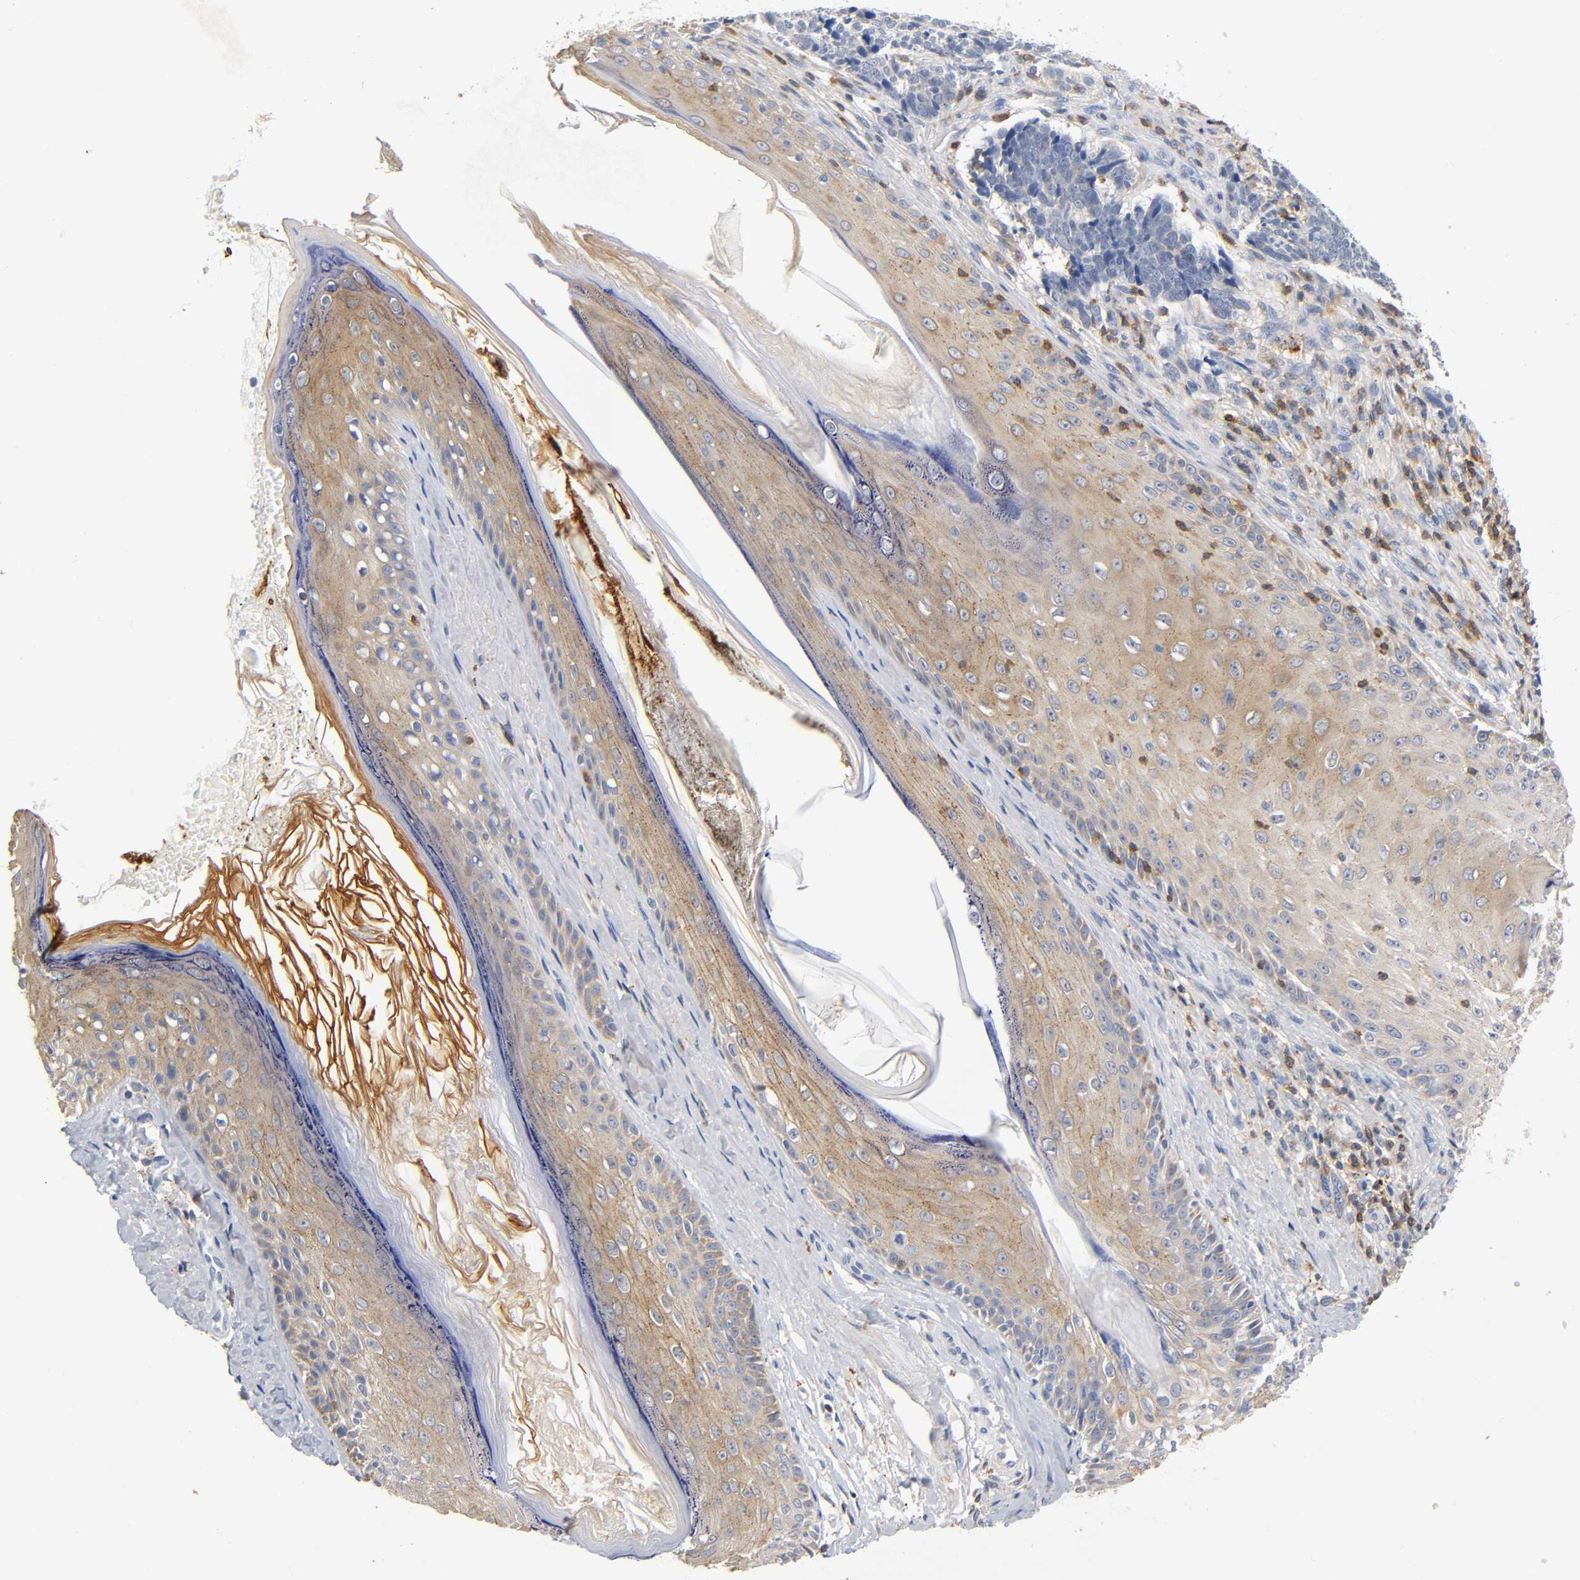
{"staining": {"intensity": "weak", "quantity": "25%-75%", "location": "cytoplasmic/membranous"}, "tissue": "skin cancer", "cell_type": "Tumor cells", "image_type": "cancer", "snomed": [{"axis": "morphology", "description": "Basal cell carcinoma"}, {"axis": "topography", "description": "Skin"}], "caption": "Immunohistochemistry (IHC) photomicrograph of neoplastic tissue: human skin cancer stained using IHC exhibits low levels of weak protein expression localized specifically in the cytoplasmic/membranous of tumor cells, appearing as a cytoplasmic/membranous brown color.", "gene": "UCKL1", "patient": {"sex": "male", "age": 84}}